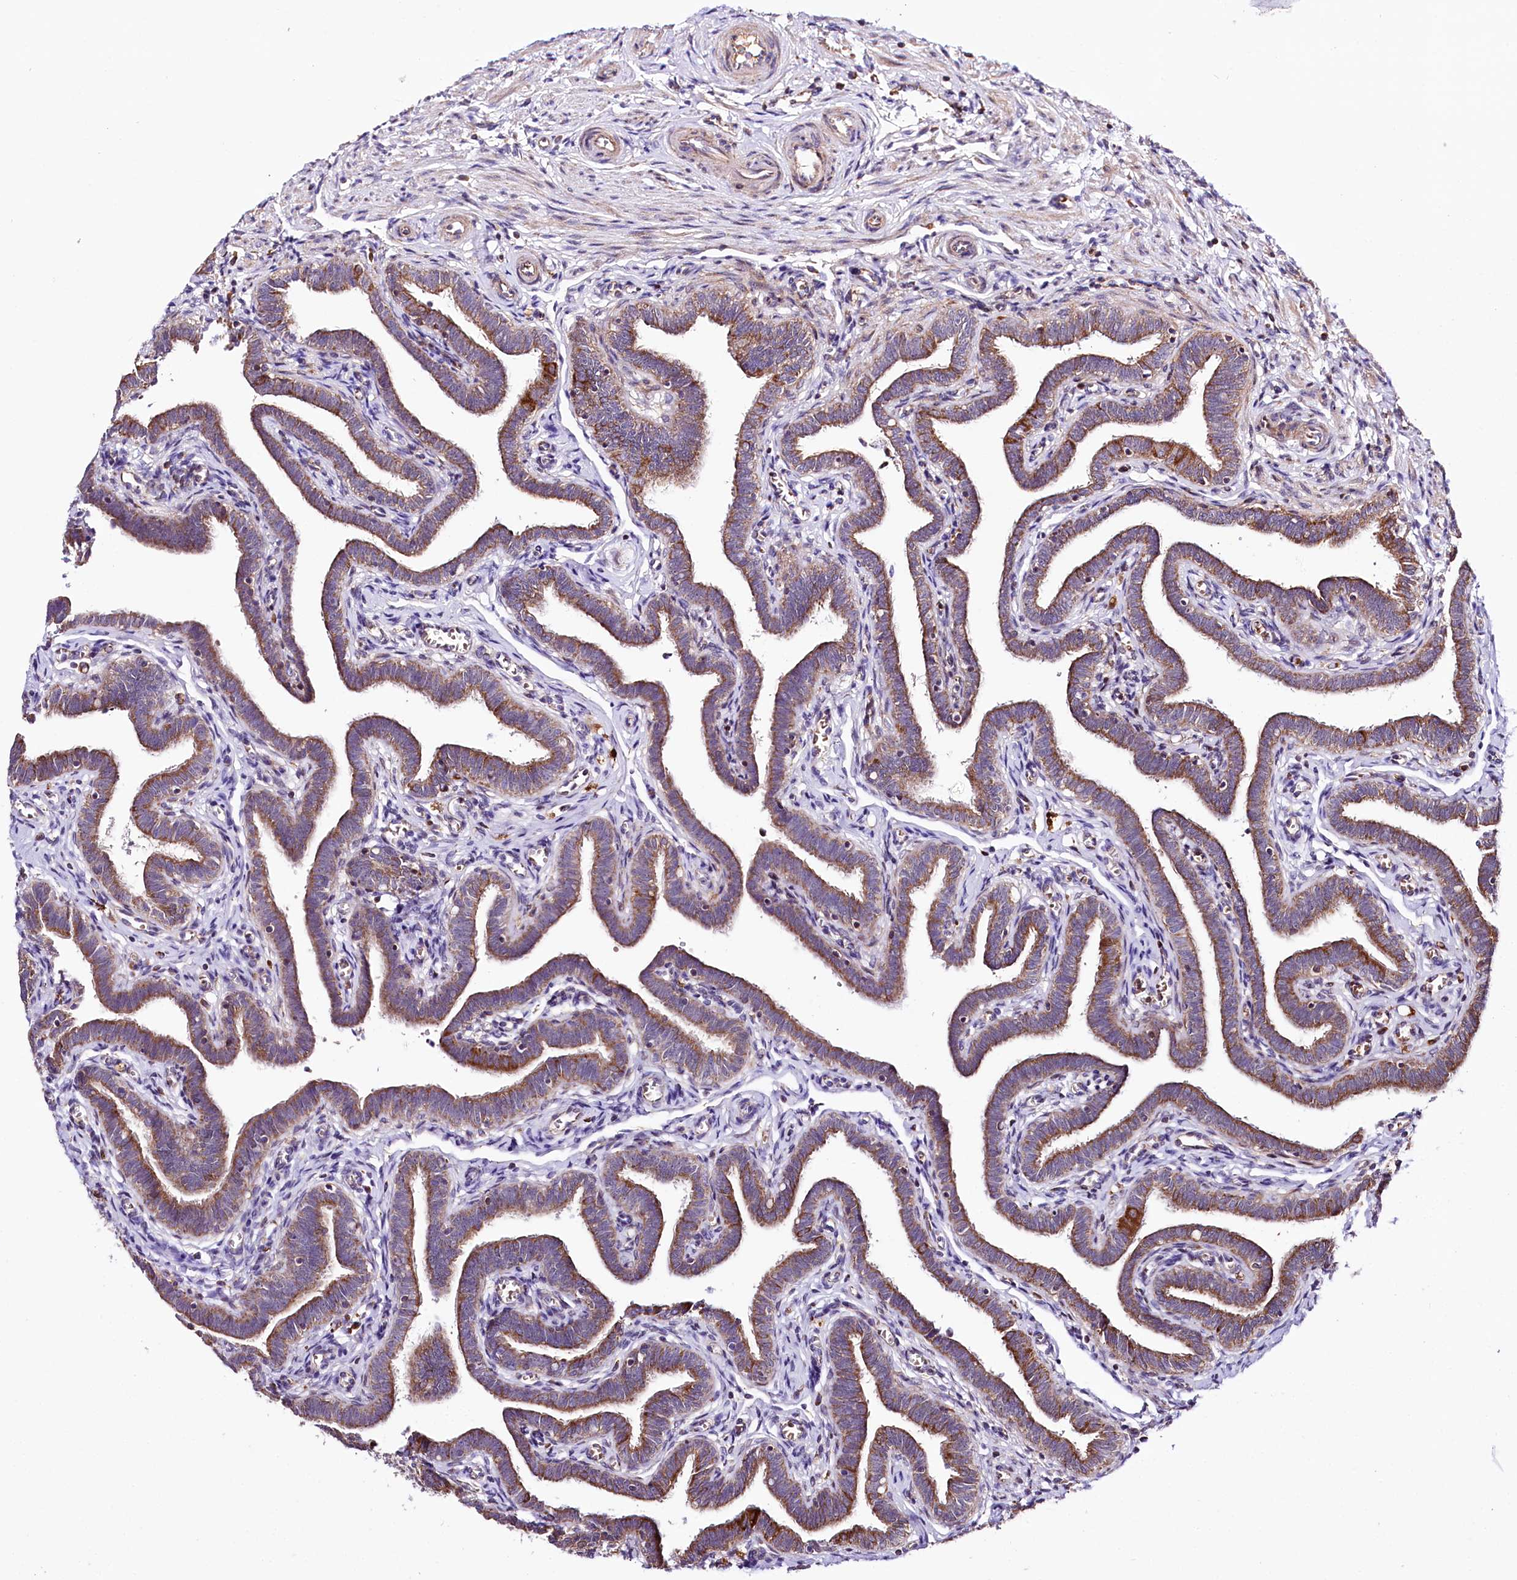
{"staining": {"intensity": "moderate", "quantity": ">75%", "location": "cytoplasmic/membranous"}, "tissue": "fallopian tube", "cell_type": "Glandular cells", "image_type": "normal", "snomed": [{"axis": "morphology", "description": "Normal tissue, NOS"}, {"axis": "topography", "description": "Fallopian tube"}], "caption": "The image demonstrates immunohistochemical staining of unremarkable fallopian tube. There is moderate cytoplasmic/membranous expression is seen in approximately >75% of glandular cells. (DAB (3,3'-diaminobenzidine) = brown stain, brightfield microscopy at high magnification).", "gene": "ST7", "patient": {"sex": "female", "age": 36}}